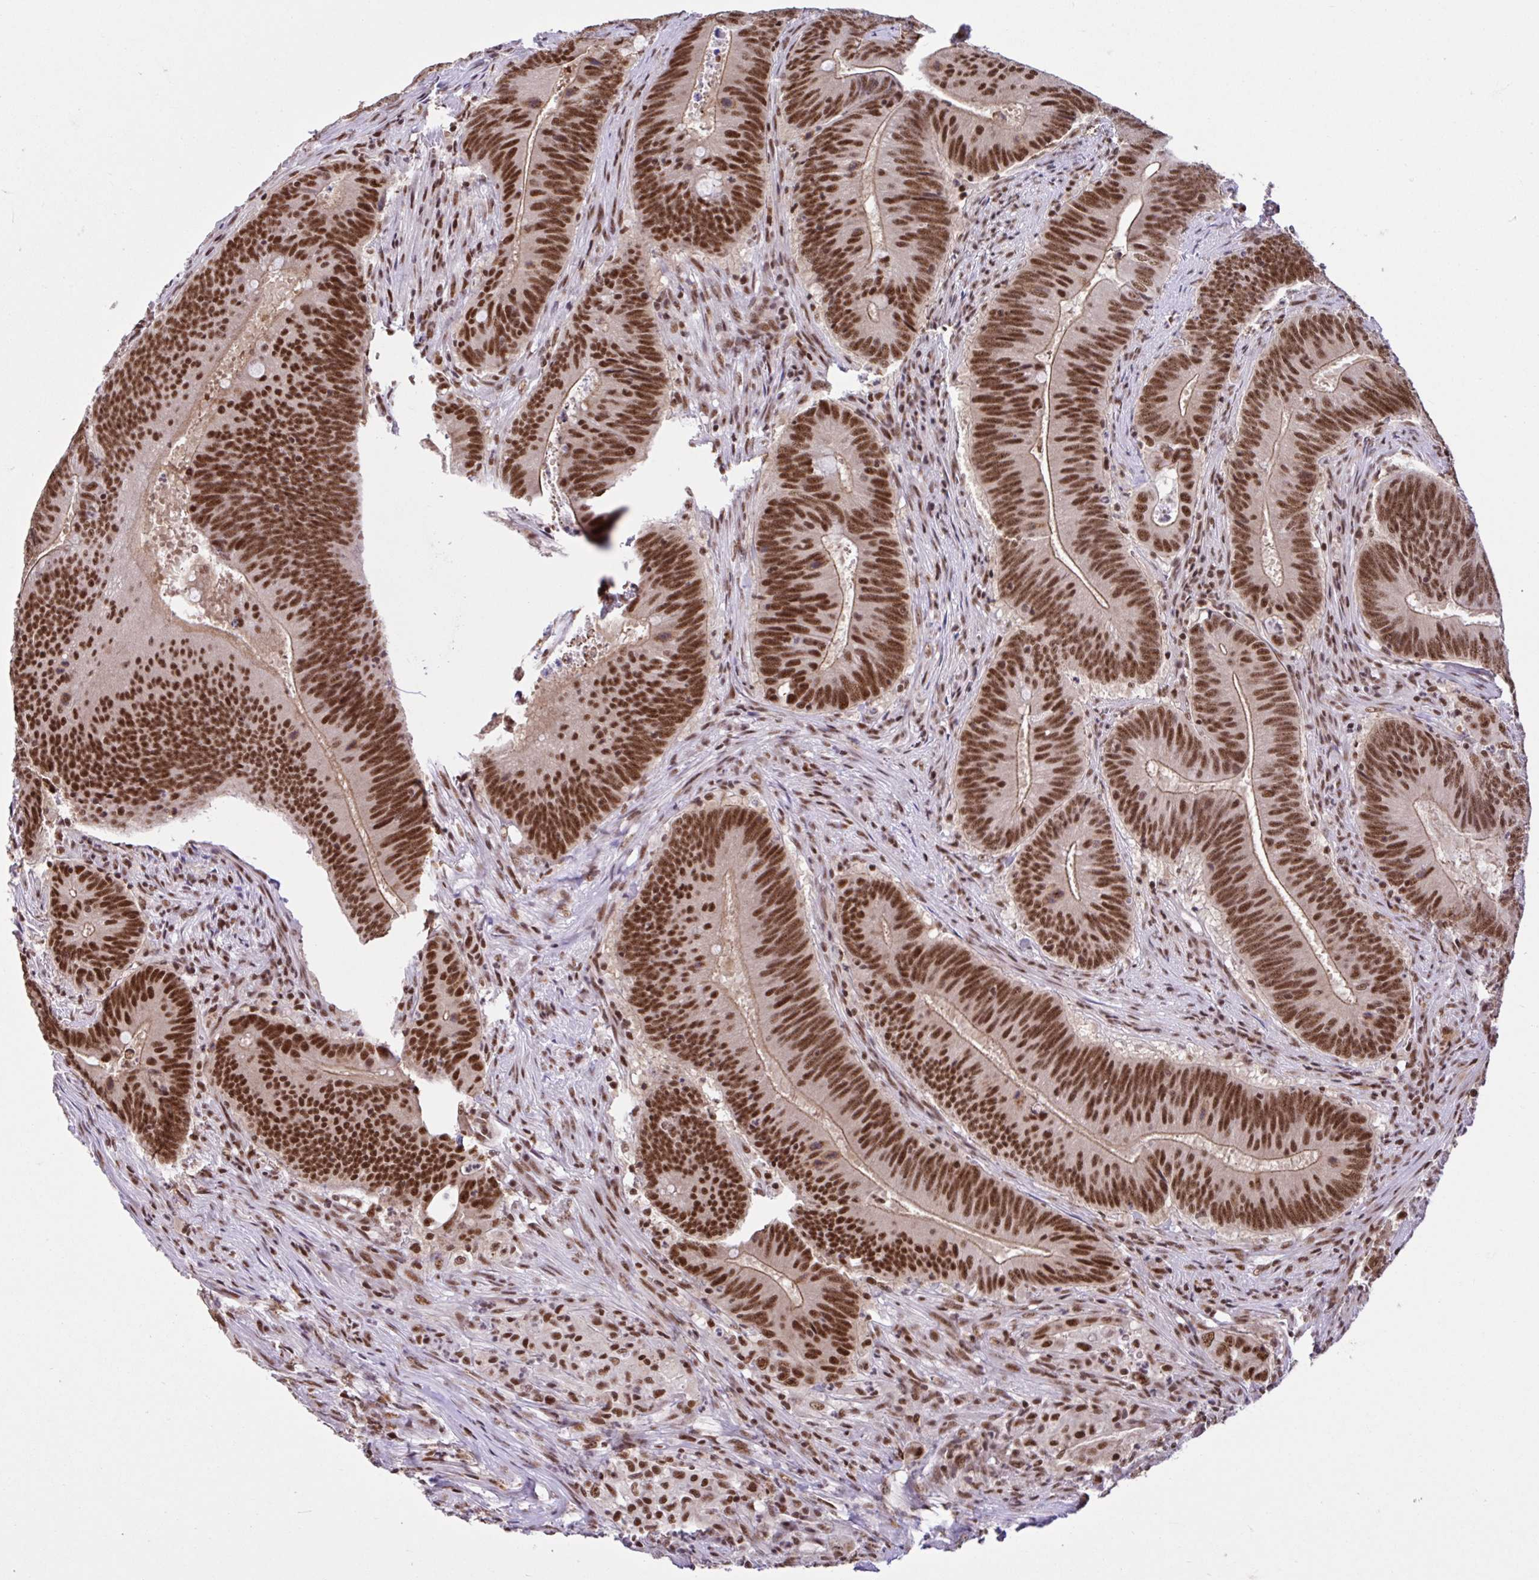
{"staining": {"intensity": "strong", "quantity": ">75%", "location": "cytoplasmic/membranous,nuclear"}, "tissue": "colorectal cancer", "cell_type": "Tumor cells", "image_type": "cancer", "snomed": [{"axis": "morphology", "description": "Adenocarcinoma, NOS"}, {"axis": "topography", "description": "Colon"}], "caption": "Protein expression analysis of colorectal cancer demonstrates strong cytoplasmic/membranous and nuclear positivity in about >75% of tumor cells.", "gene": "CCDC12", "patient": {"sex": "female", "age": 87}}